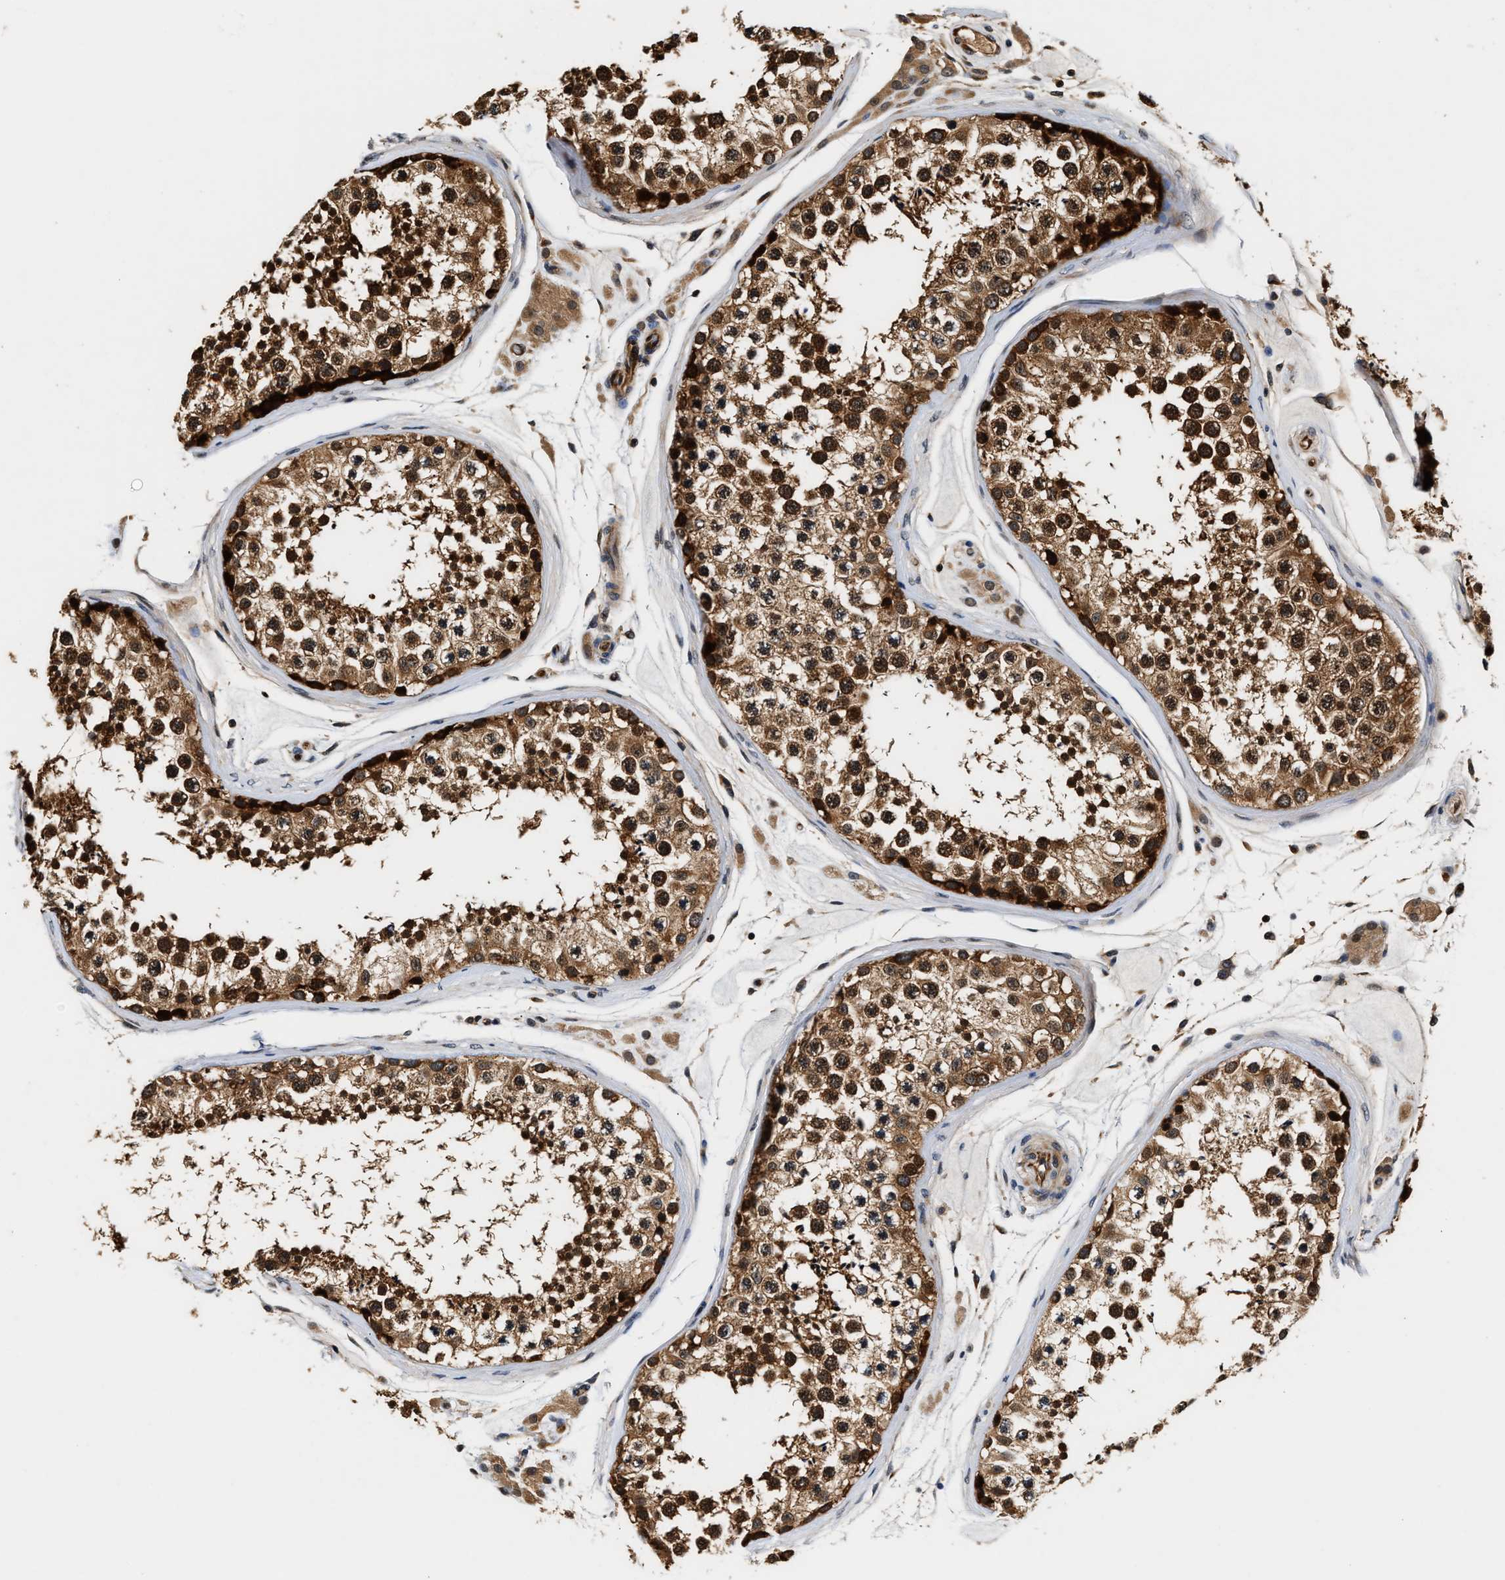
{"staining": {"intensity": "strong", "quantity": ">75%", "location": "cytoplasmic/membranous,nuclear"}, "tissue": "testis", "cell_type": "Cells in seminiferous ducts", "image_type": "normal", "snomed": [{"axis": "morphology", "description": "Normal tissue, NOS"}, {"axis": "topography", "description": "Testis"}], "caption": "Protein staining reveals strong cytoplasmic/membranous,nuclear expression in about >75% of cells in seminiferous ducts in unremarkable testis. (IHC, brightfield microscopy, high magnification).", "gene": "TUT7", "patient": {"sex": "male", "age": 46}}